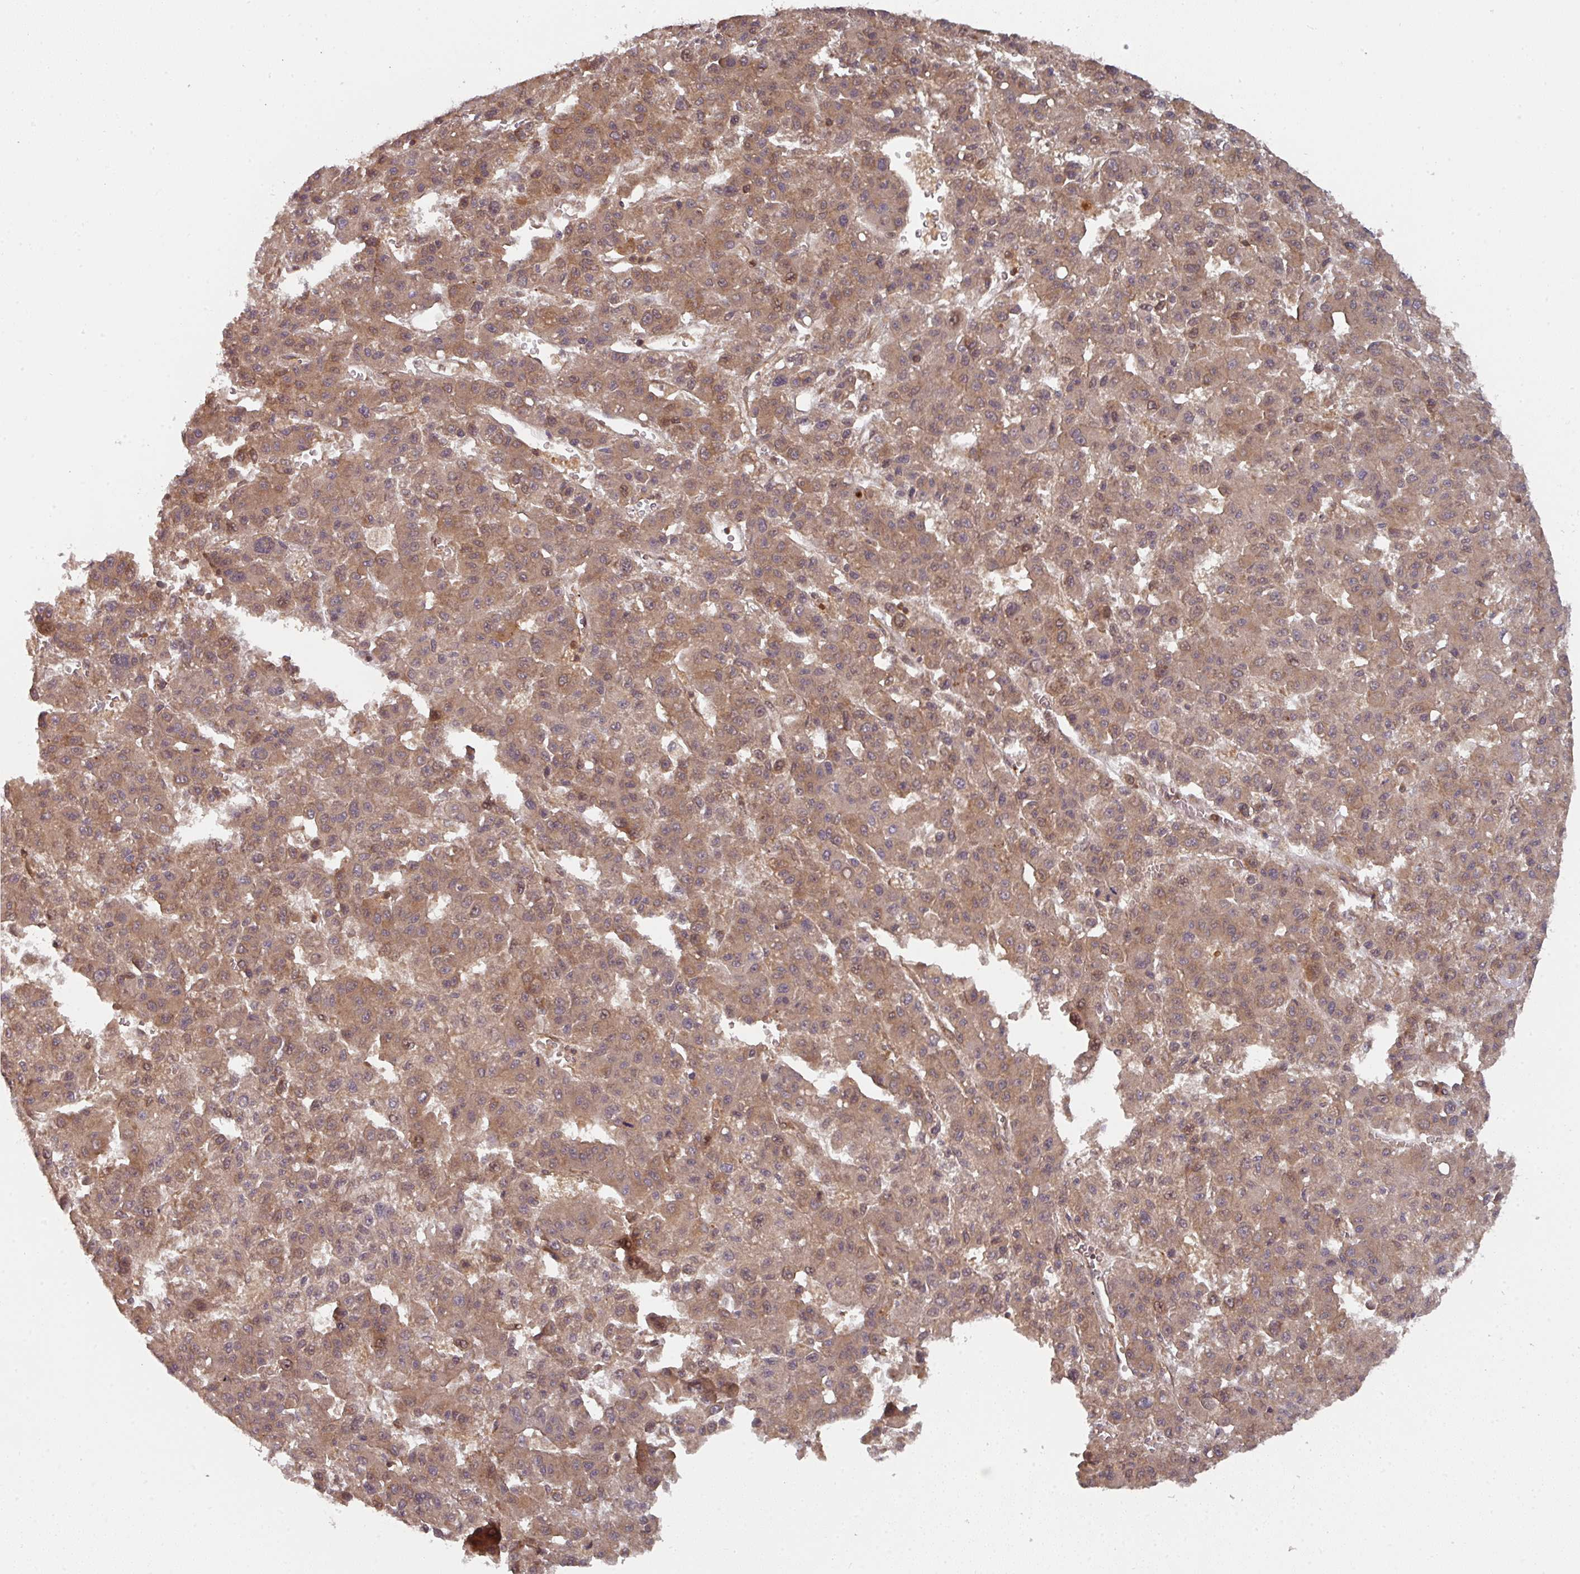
{"staining": {"intensity": "moderate", "quantity": ">75%", "location": "cytoplasmic/membranous"}, "tissue": "liver cancer", "cell_type": "Tumor cells", "image_type": "cancer", "snomed": [{"axis": "morphology", "description": "Carcinoma, Hepatocellular, NOS"}, {"axis": "topography", "description": "Liver"}], "caption": "Liver hepatocellular carcinoma stained for a protein (brown) displays moderate cytoplasmic/membranous positive expression in approximately >75% of tumor cells.", "gene": "EIF4EBP2", "patient": {"sex": "male", "age": 70}}